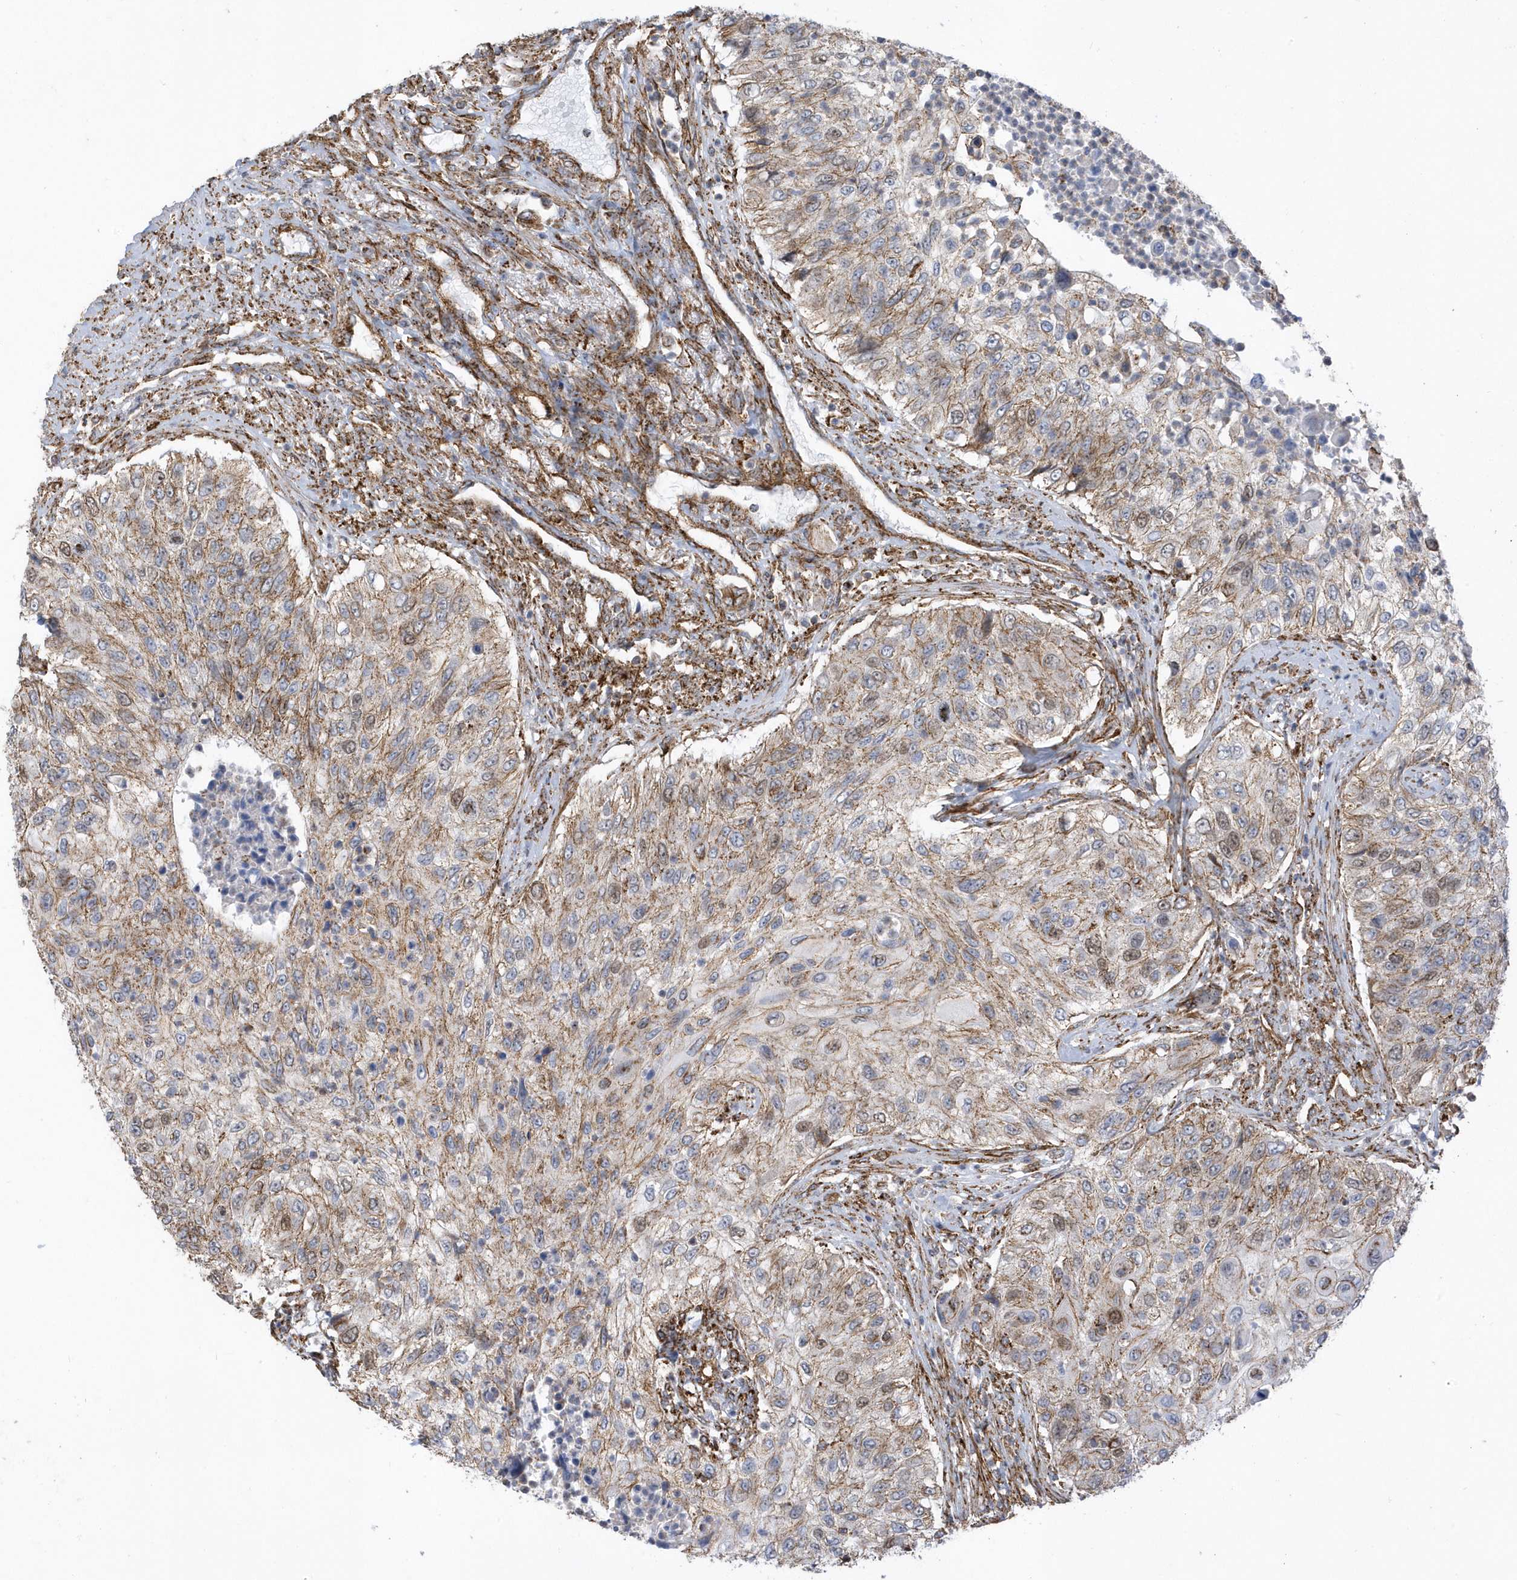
{"staining": {"intensity": "moderate", "quantity": "25%-75%", "location": "cytoplasmic/membranous,nuclear"}, "tissue": "urothelial cancer", "cell_type": "Tumor cells", "image_type": "cancer", "snomed": [{"axis": "morphology", "description": "Urothelial carcinoma, High grade"}, {"axis": "topography", "description": "Urinary bladder"}], "caption": "This image reveals urothelial carcinoma (high-grade) stained with immunohistochemistry (IHC) to label a protein in brown. The cytoplasmic/membranous and nuclear of tumor cells show moderate positivity for the protein. Nuclei are counter-stained blue.", "gene": "HRH4", "patient": {"sex": "female", "age": 60}}